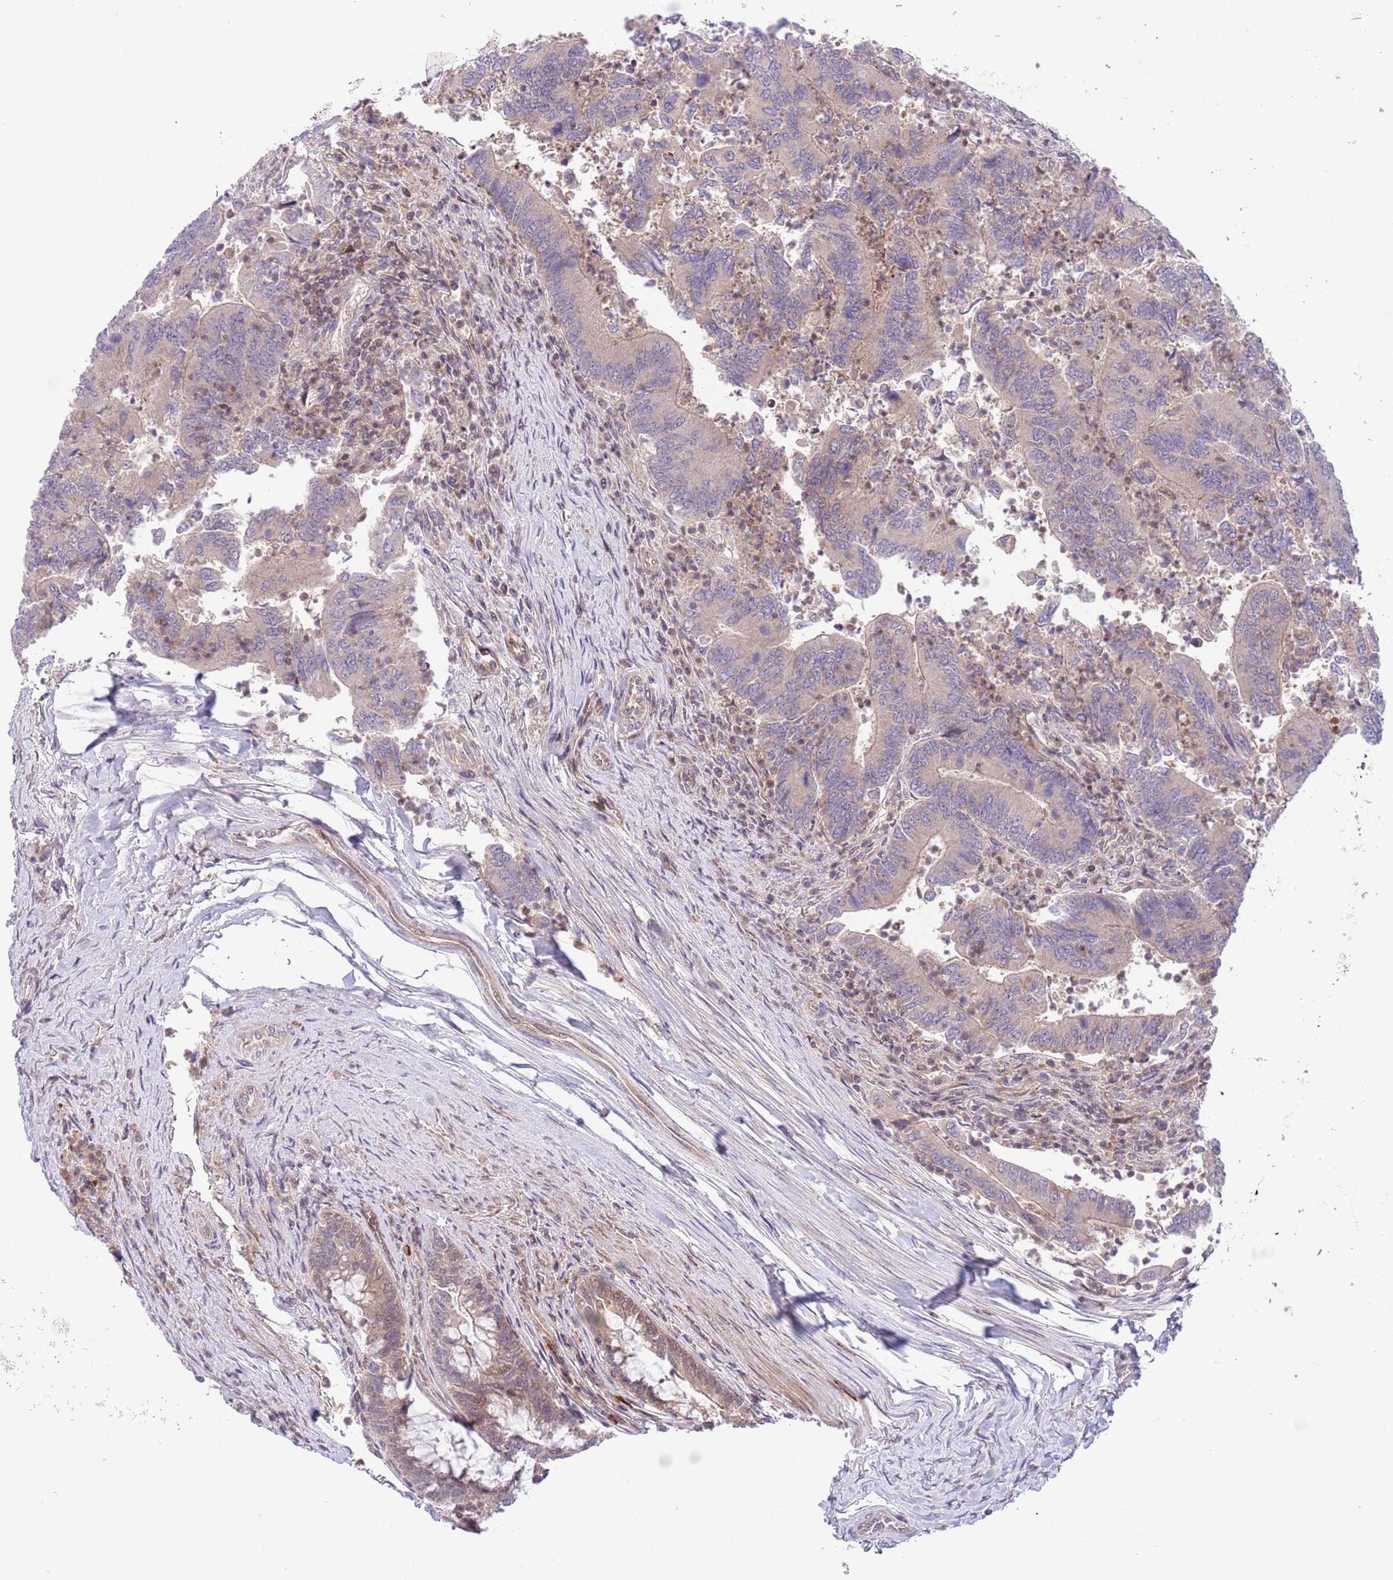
{"staining": {"intensity": "weak", "quantity": "<25%", "location": "cytoplasmic/membranous"}, "tissue": "colorectal cancer", "cell_type": "Tumor cells", "image_type": "cancer", "snomed": [{"axis": "morphology", "description": "Adenocarcinoma, NOS"}, {"axis": "topography", "description": "Colon"}], "caption": "Adenocarcinoma (colorectal) stained for a protein using IHC shows no expression tumor cells.", "gene": "HDHD2", "patient": {"sex": "female", "age": 67}}